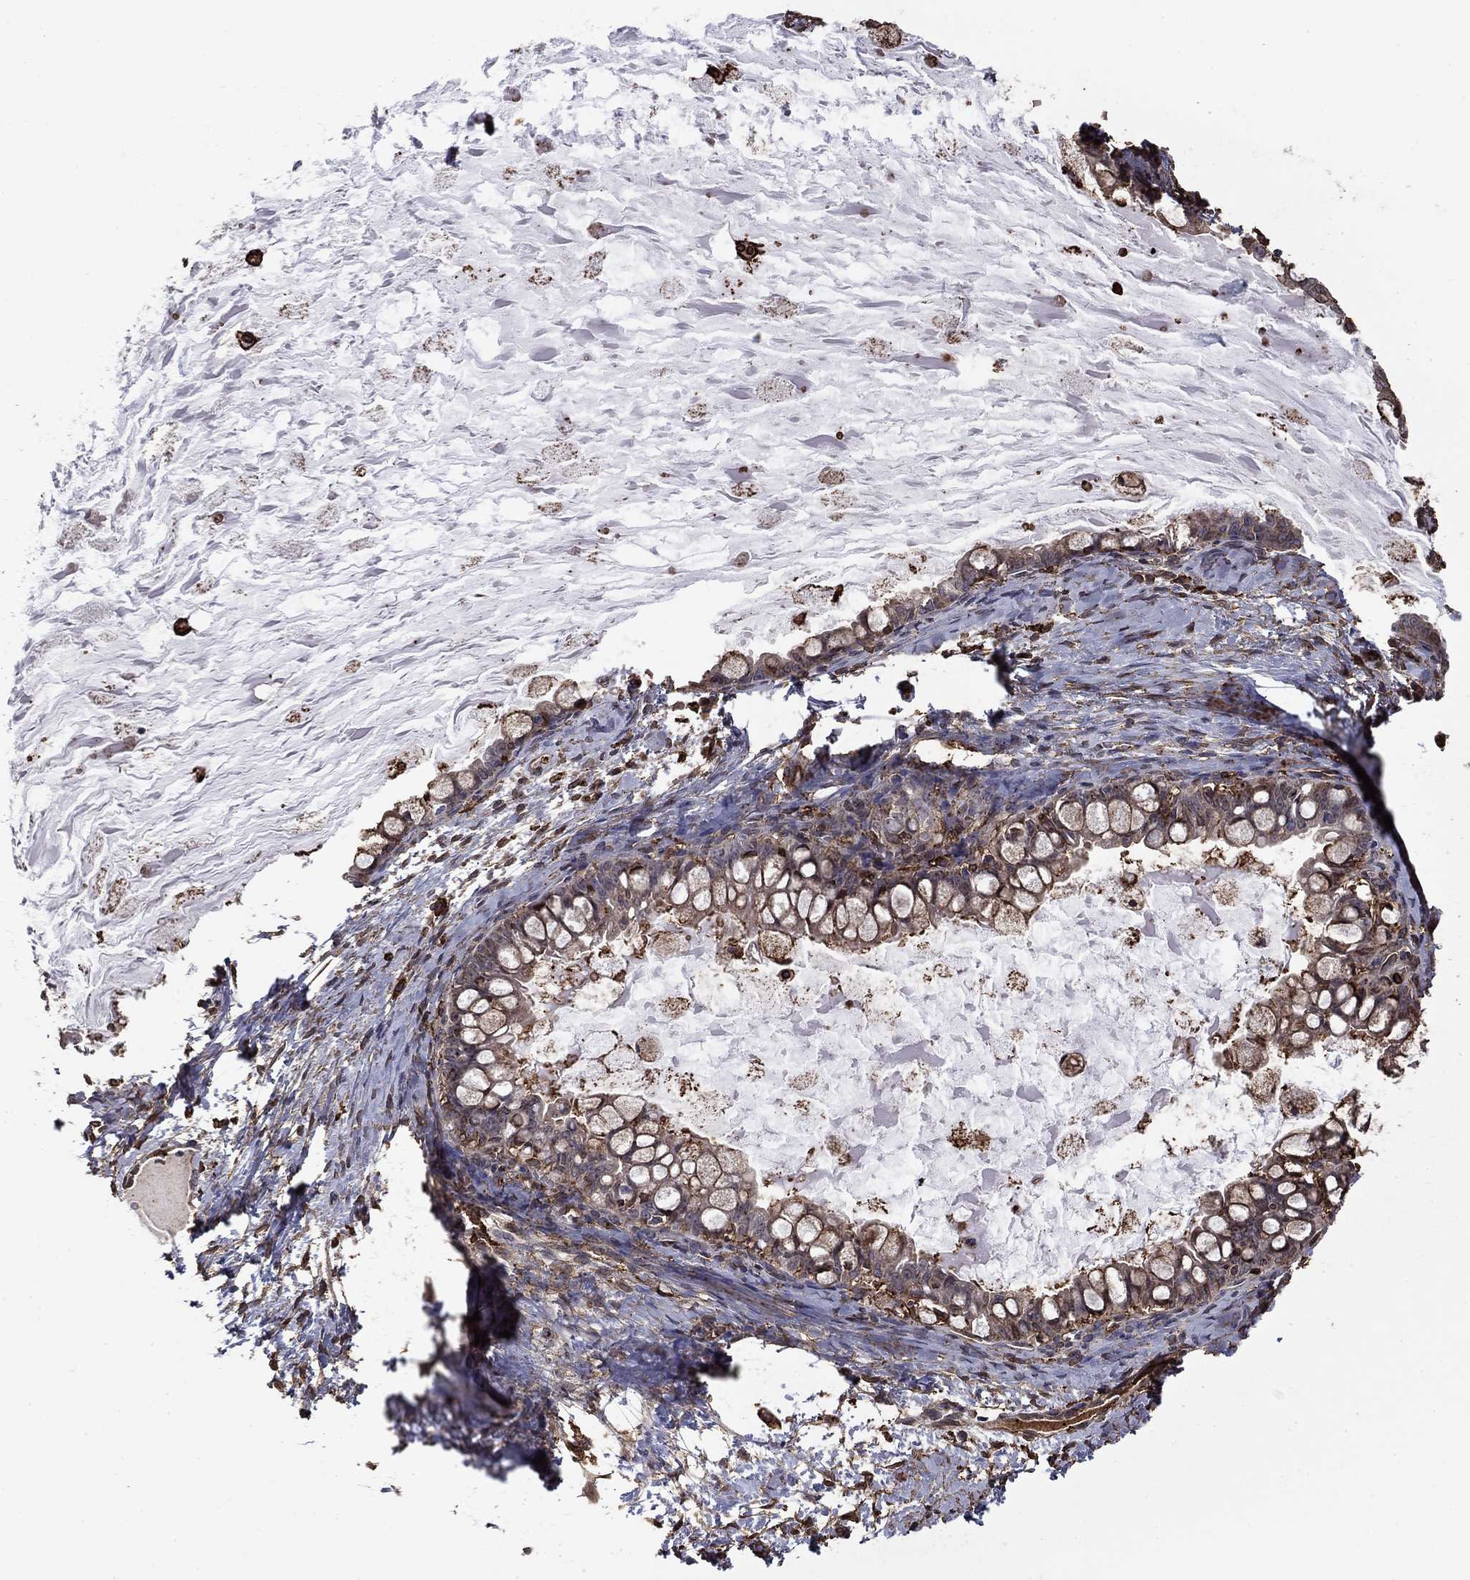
{"staining": {"intensity": "negative", "quantity": "none", "location": "none"}, "tissue": "ovarian cancer", "cell_type": "Tumor cells", "image_type": "cancer", "snomed": [{"axis": "morphology", "description": "Cystadenocarcinoma, mucinous, NOS"}, {"axis": "topography", "description": "Ovary"}], "caption": "This is an IHC micrograph of ovarian cancer (mucinous cystadenocarcinoma). There is no expression in tumor cells.", "gene": "PLAU", "patient": {"sex": "female", "age": 63}}